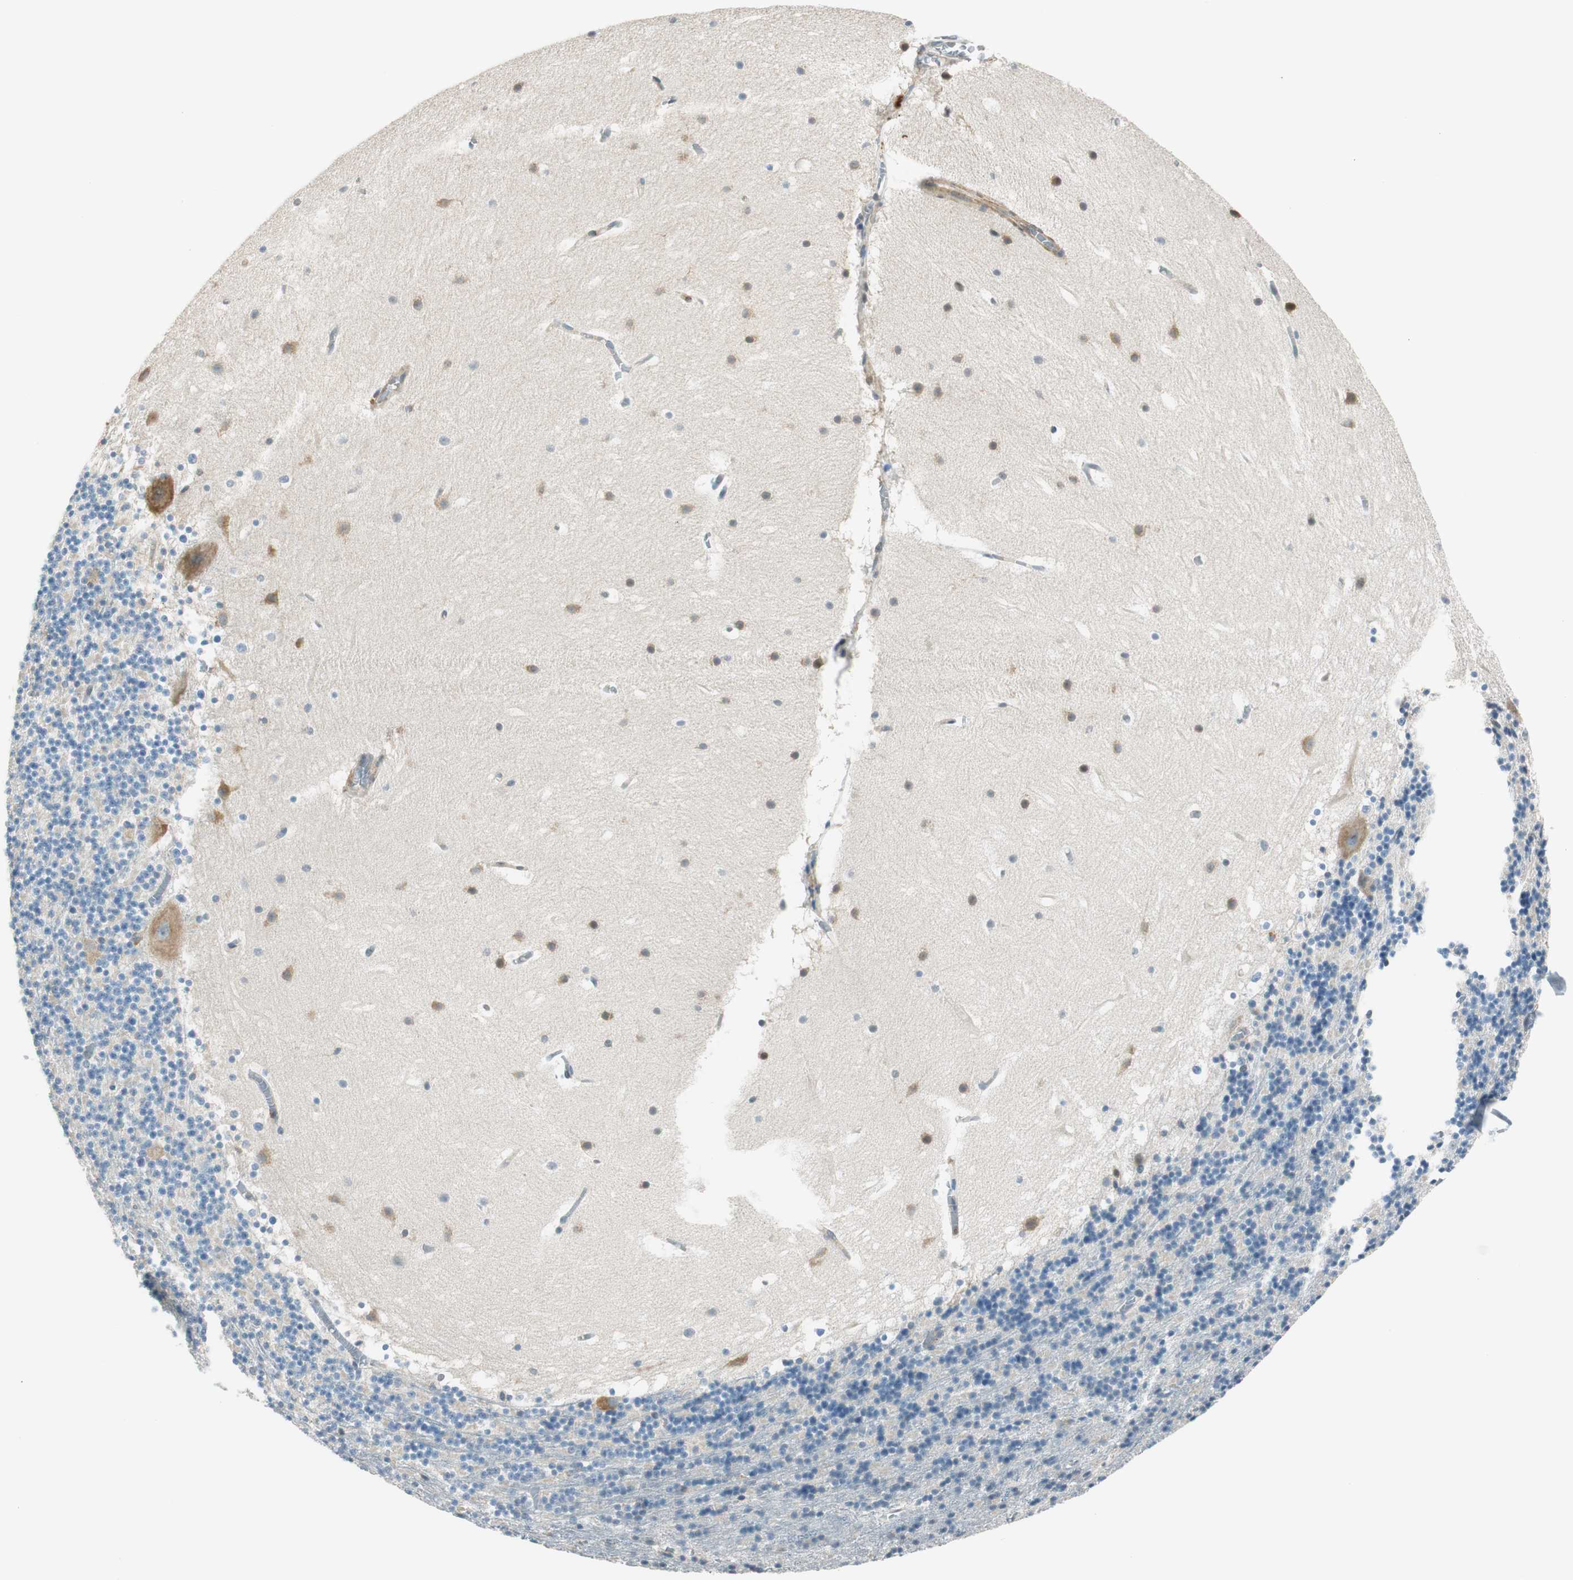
{"staining": {"intensity": "negative", "quantity": "none", "location": "none"}, "tissue": "cerebellum", "cell_type": "Cells in granular layer", "image_type": "normal", "snomed": [{"axis": "morphology", "description": "Normal tissue, NOS"}, {"axis": "topography", "description": "Cerebellum"}], "caption": "DAB immunohistochemical staining of unremarkable human cerebellum demonstrates no significant expression in cells in granular layer. Nuclei are stained in blue.", "gene": "PI4K2B", "patient": {"sex": "male", "age": 45}}